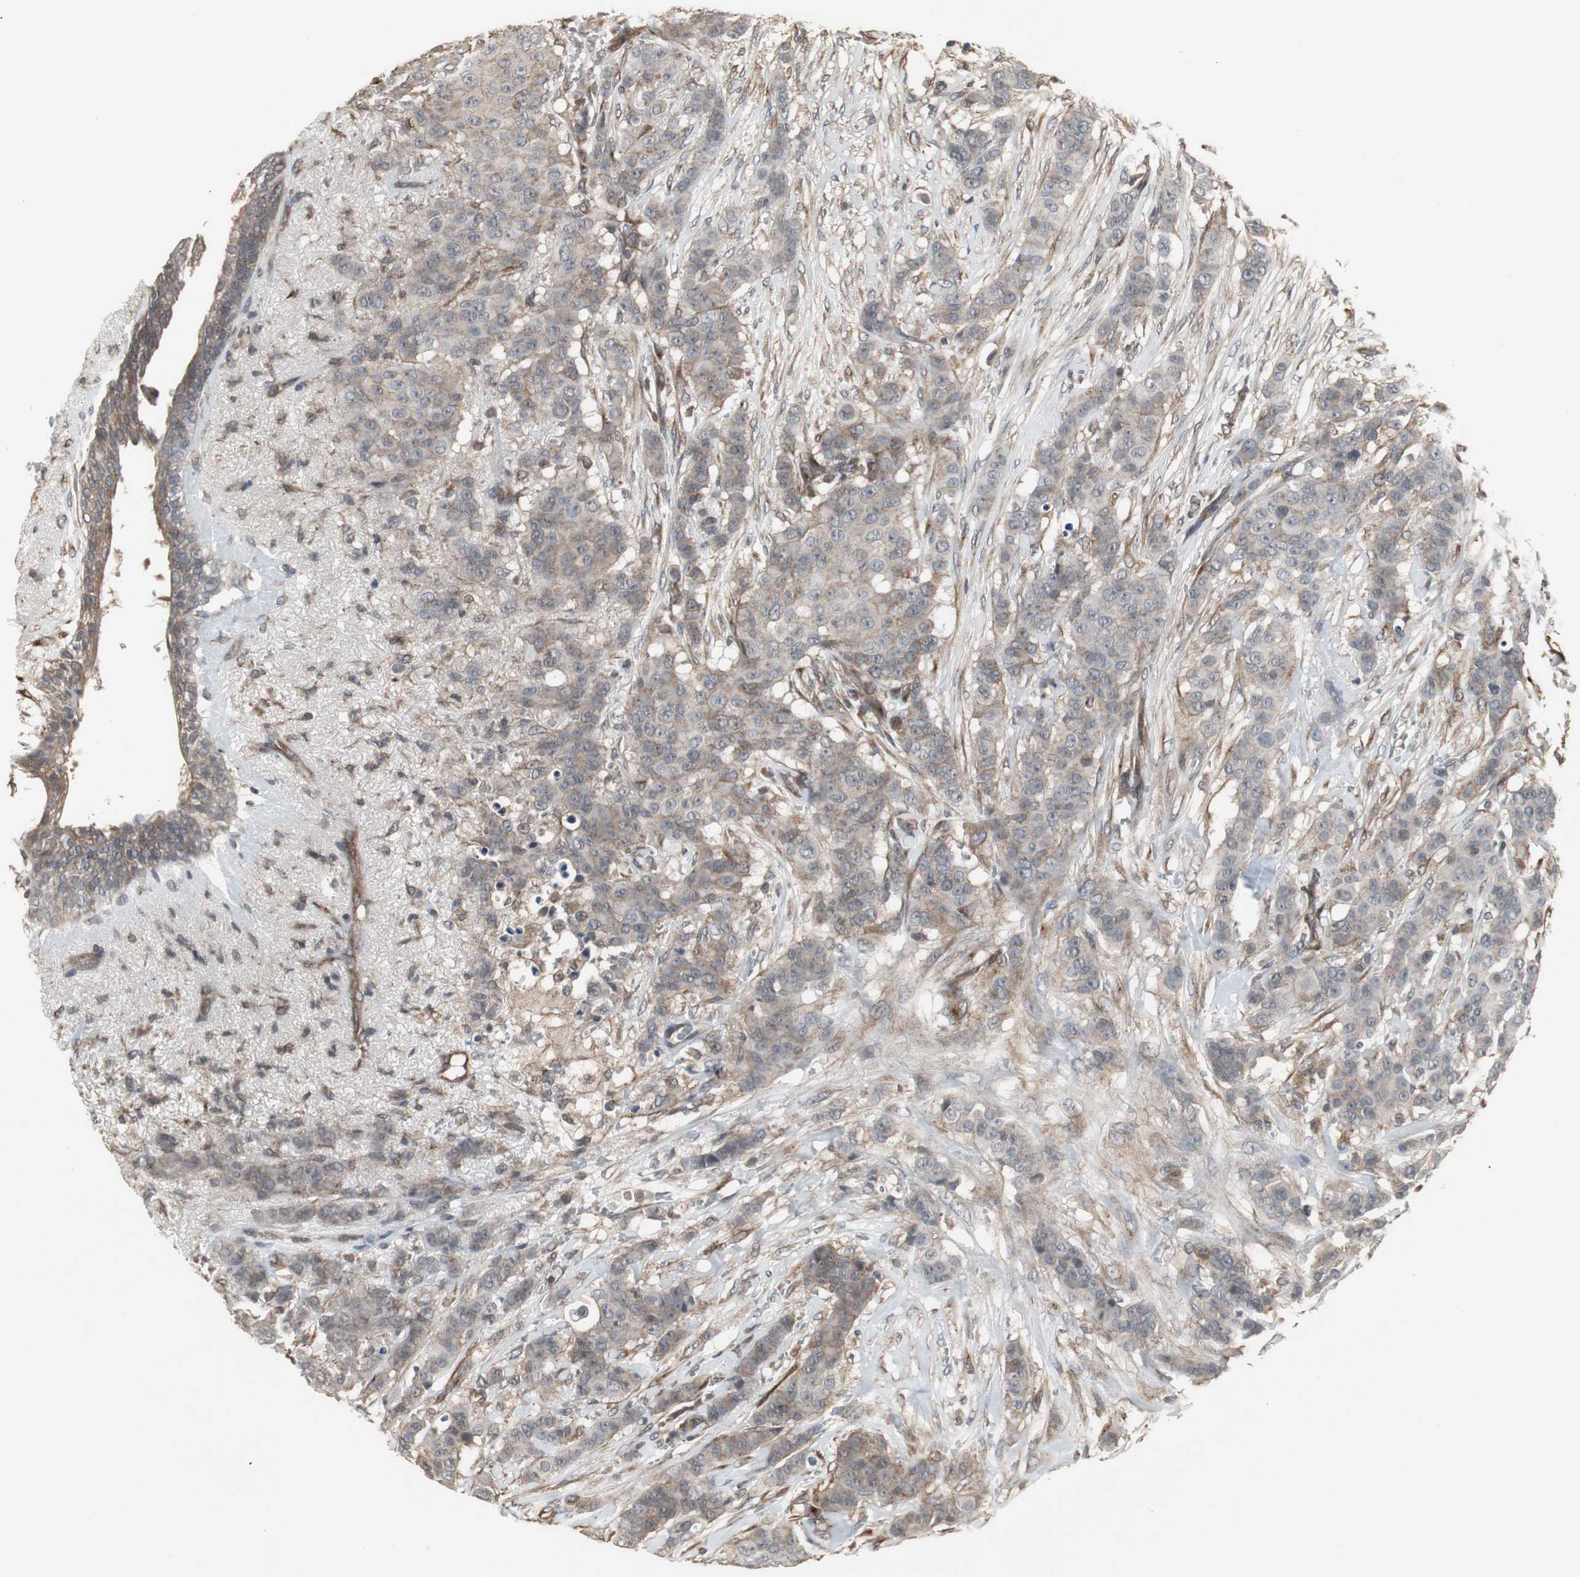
{"staining": {"intensity": "weak", "quantity": ">75%", "location": "cytoplasmic/membranous"}, "tissue": "breast cancer", "cell_type": "Tumor cells", "image_type": "cancer", "snomed": [{"axis": "morphology", "description": "Duct carcinoma"}, {"axis": "topography", "description": "Breast"}], "caption": "Tumor cells exhibit low levels of weak cytoplasmic/membranous positivity in approximately >75% of cells in breast cancer.", "gene": "ATP2B2", "patient": {"sex": "female", "age": 40}}